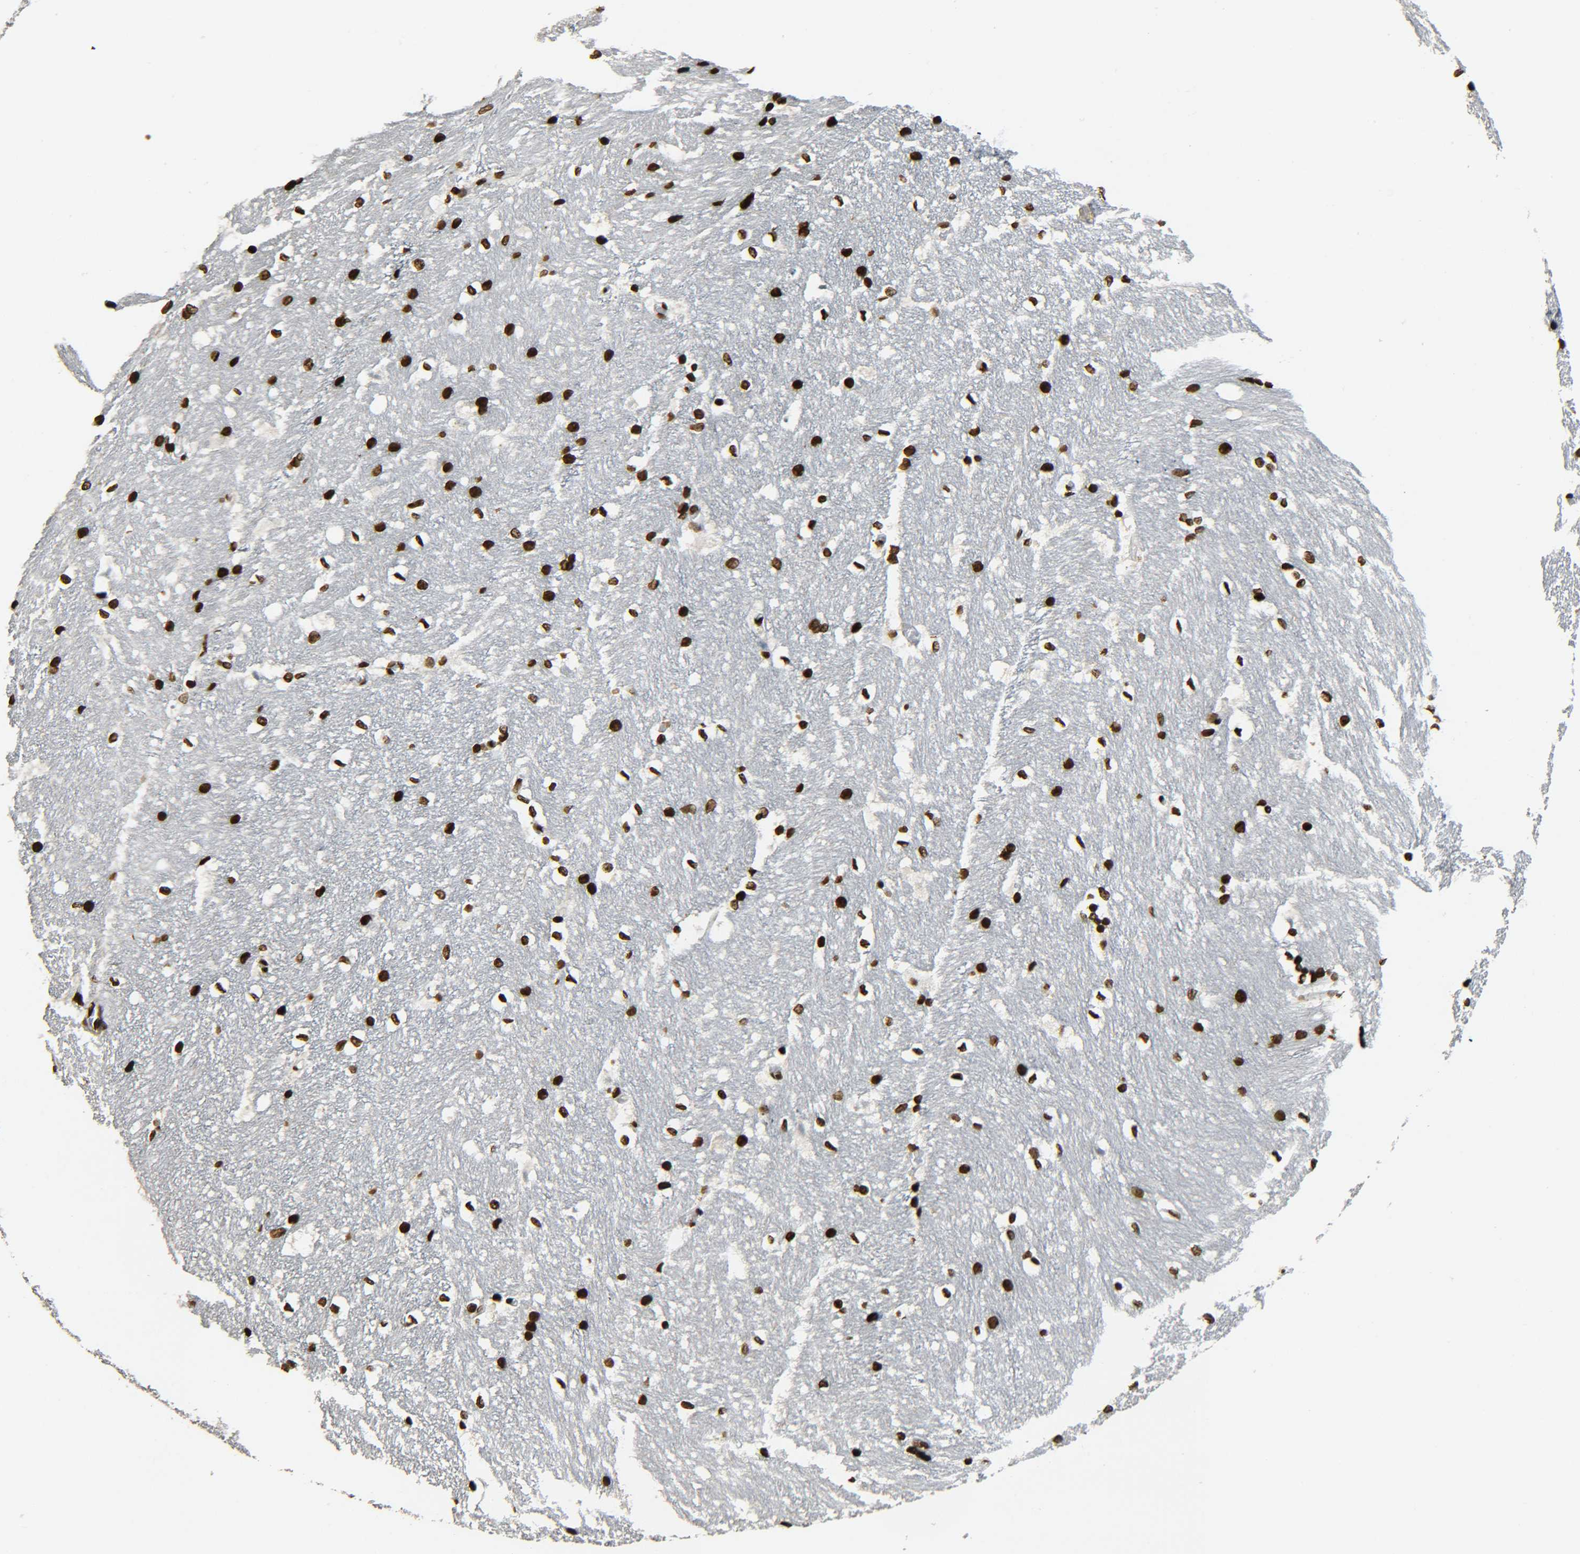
{"staining": {"intensity": "strong", "quantity": ">75%", "location": "nuclear"}, "tissue": "hippocampus", "cell_type": "Glial cells", "image_type": "normal", "snomed": [{"axis": "morphology", "description": "Normal tissue, NOS"}, {"axis": "topography", "description": "Hippocampus"}], "caption": "This photomicrograph reveals unremarkable hippocampus stained with immunohistochemistry to label a protein in brown. The nuclear of glial cells show strong positivity for the protein. Nuclei are counter-stained blue.", "gene": "H4C16", "patient": {"sex": "female", "age": 19}}